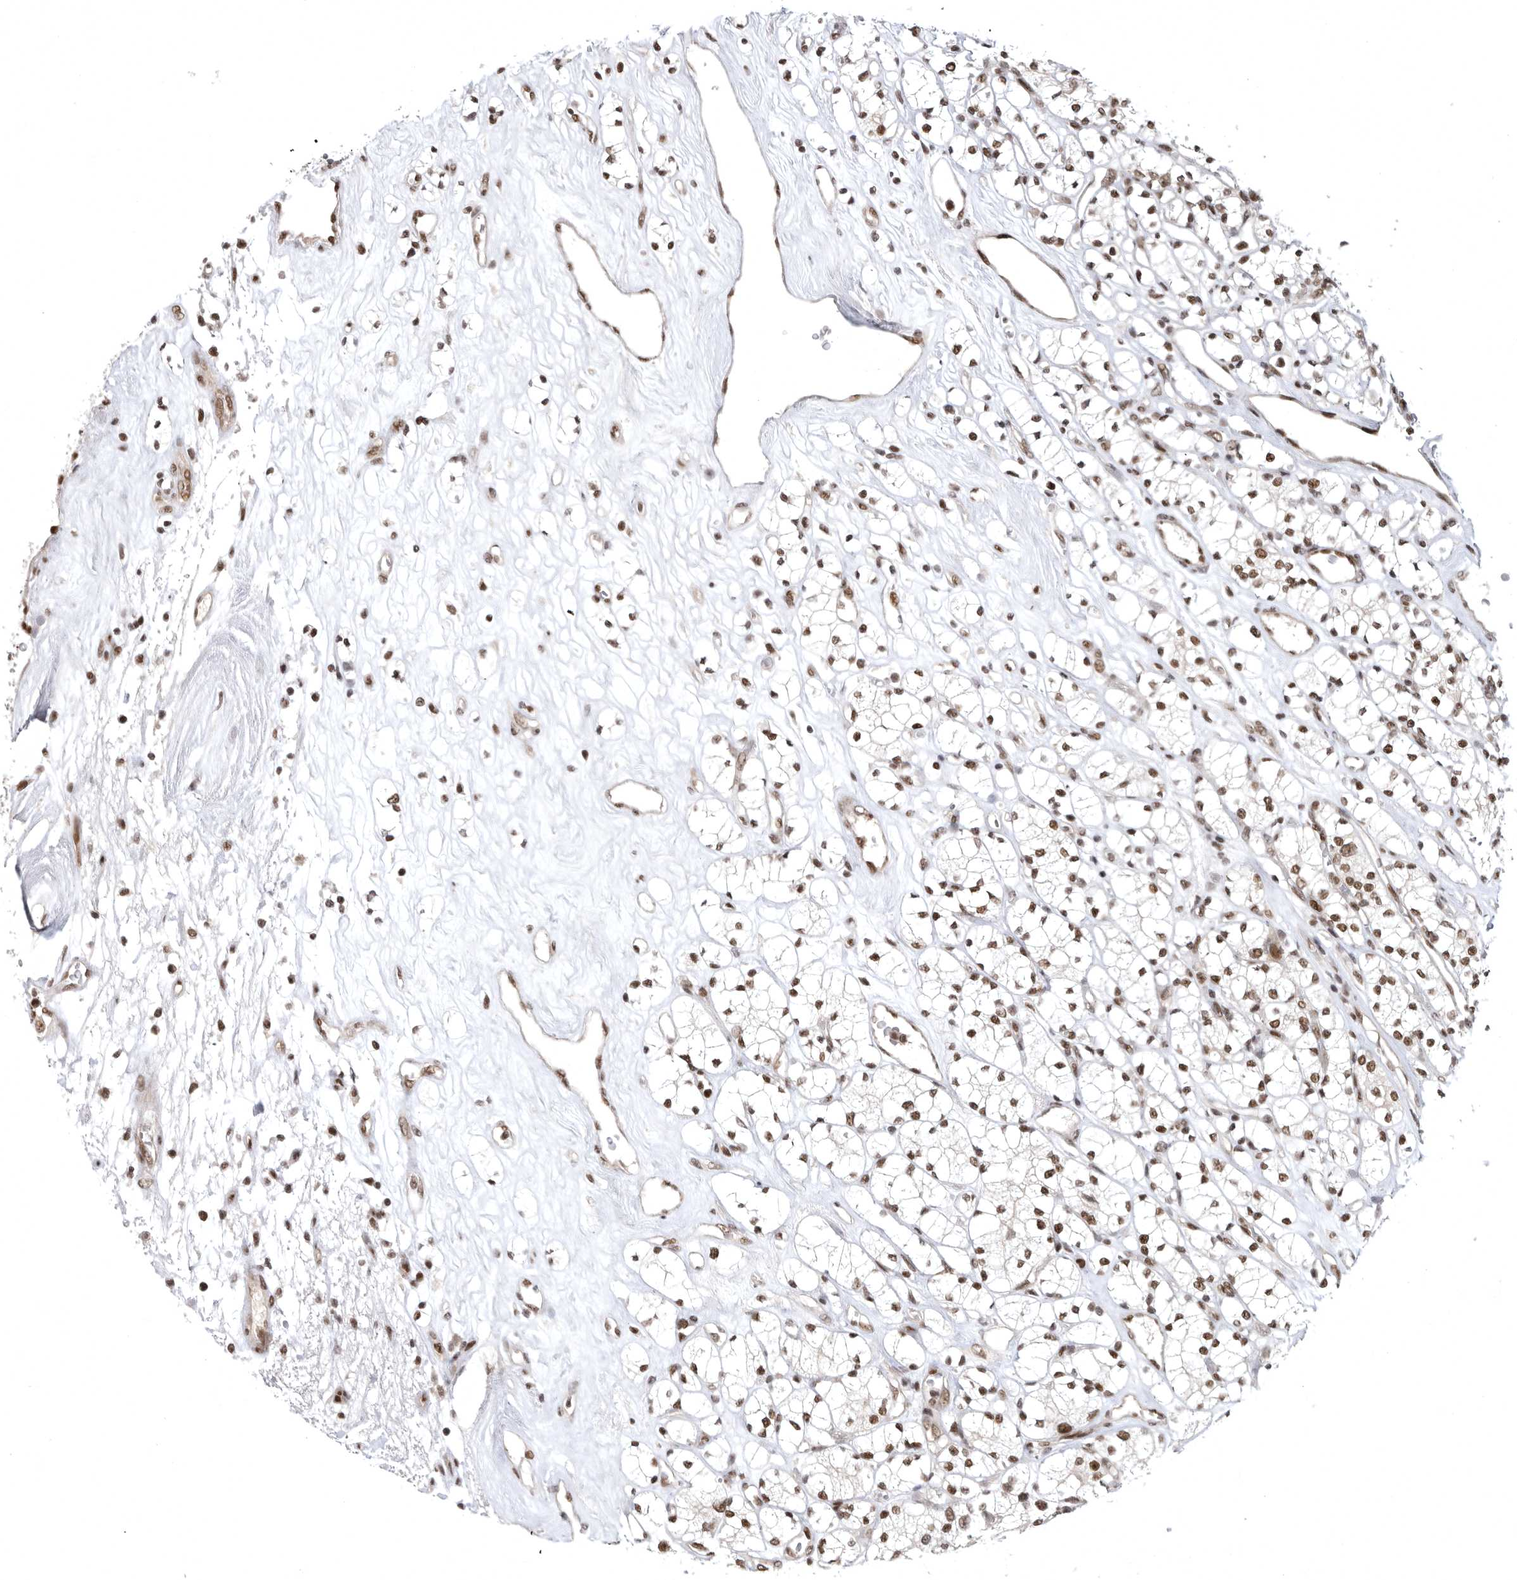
{"staining": {"intensity": "moderate", "quantity": ">75%", "location": "nuclear"}, "tissue": "renal cancer", "cell_type": "Tumor cells", "image_type": "cancer", "snomed": [{"axis": "morphology", "description": "Adenocarcinoma, NOS"}, {"axis": "topography", "description": "Kidney"}], "caption": "Approximately >75% of tumor cells in human renal adenocarcinoma reveal moderate nuclear protein staining as visualized by brown immunohistochemical staining.", "gene": "ZNF830", "patient": {"sex": "male", "age": 77}}